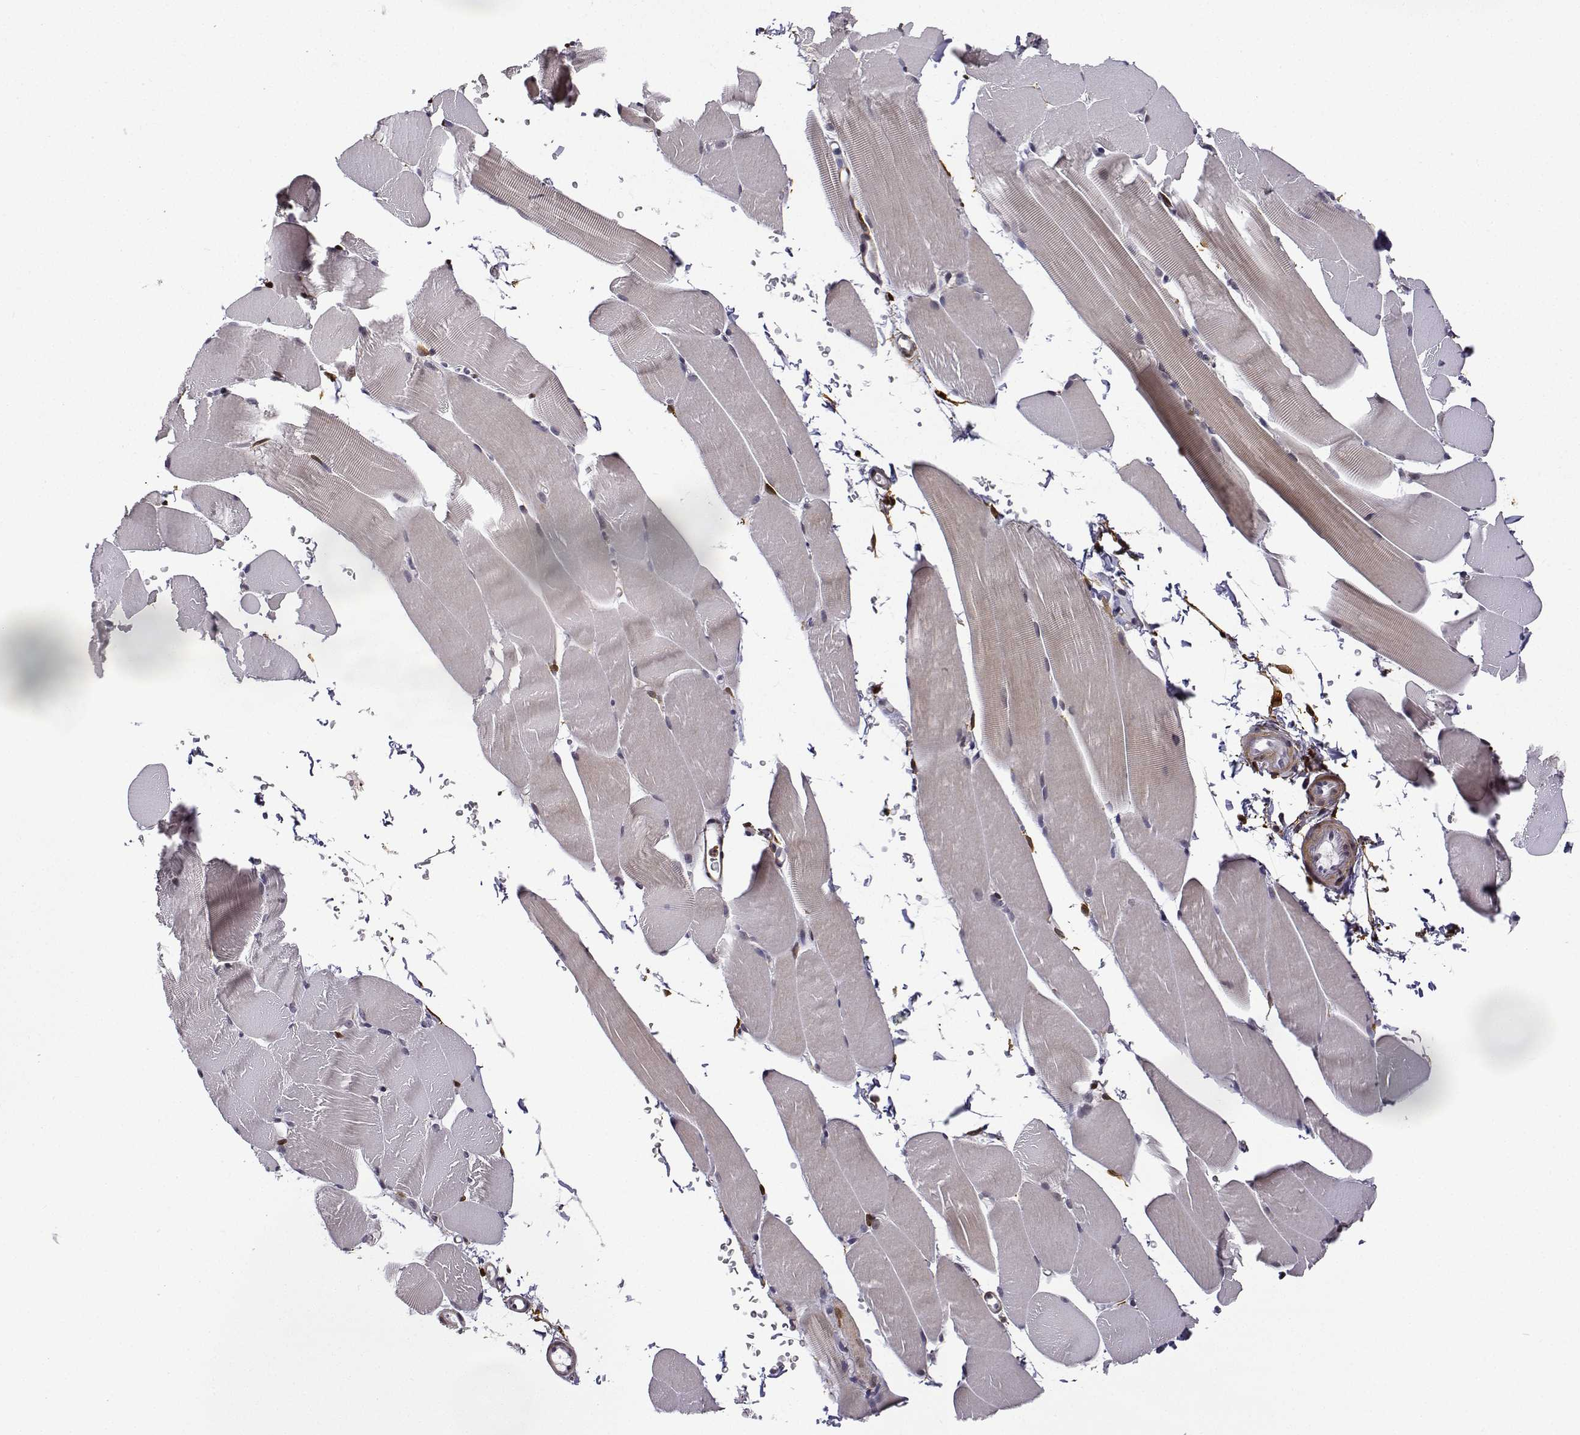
{"staining": {"intensity": "negative", "quantity": "none", "location": "none"}, "tissue": "skeletal muscle", "cell_type": "Myocytes", "image_type": "normal", "snomed": [{"axis": "morphology", "description": "Normal tissue, NOS"}, {"axis": "topography", "description": "Skeletal muscle"}], "caption": "Unremarkable skeletal muscle was stained to show a protein in brown. There is no significant expression in myocytes. Nuclei are stained in blue.", "gene": "PHGDH", "patient": {"sex": "female", "age": 37}}